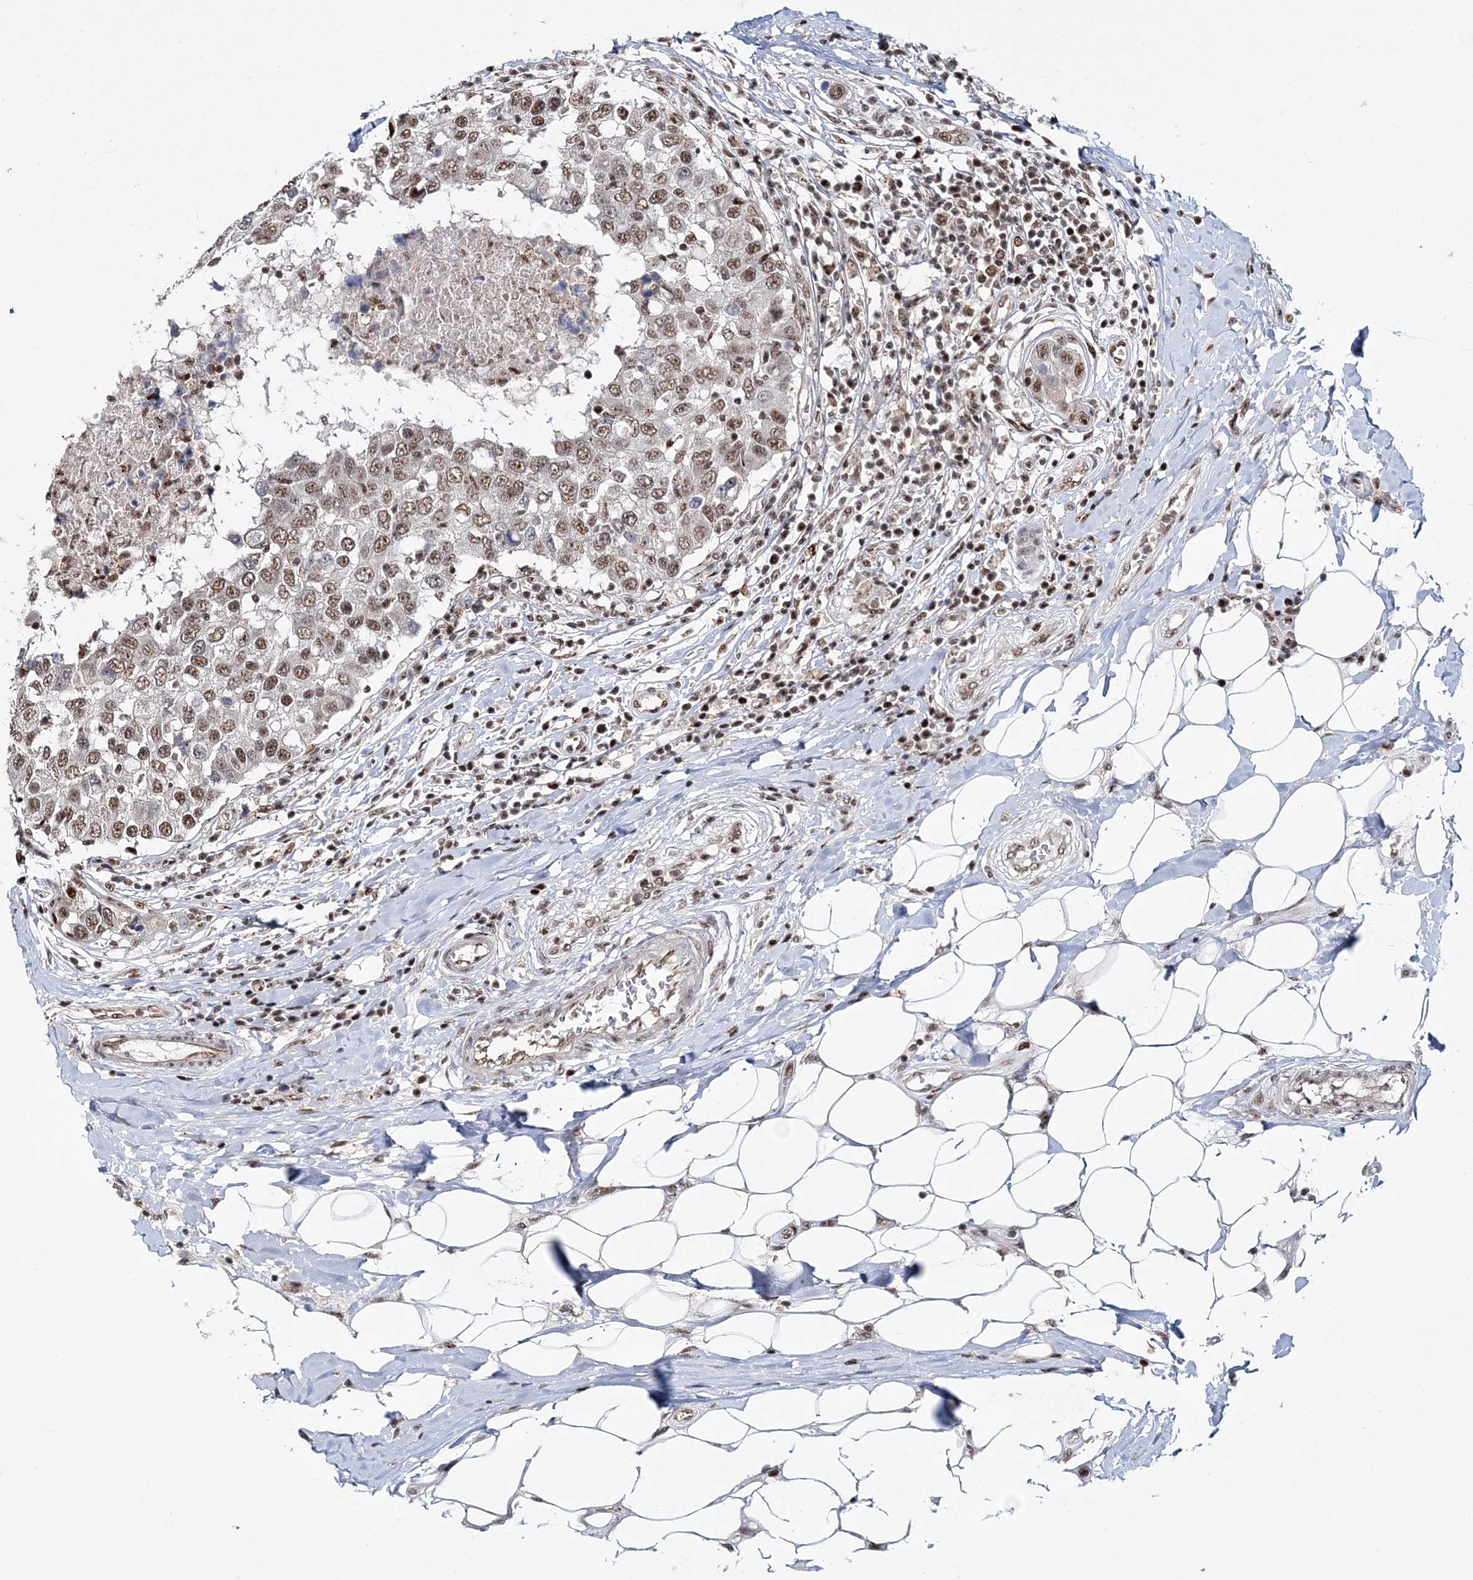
{"staining": {"intensity": "moderate", "quantity": ">75%", "location": "nuclear"}, "tissue": "breast cancer", "cell_type": "Tumor cells", "image_type": "cancer", "snomed": [{"axis": "morphology", "description": "Duct carcinoma"}, {"axis": "topography", "description": "Breast"}], "caption": "This micrograph demonstrates IHC staining of human infiltrating ductal carcinoma (breast), with medium moderate nuclear positivity in approximately >75% of tumor cells.", "gene": "TATDN2", "patient": {"sex": "female", "age": 27}}